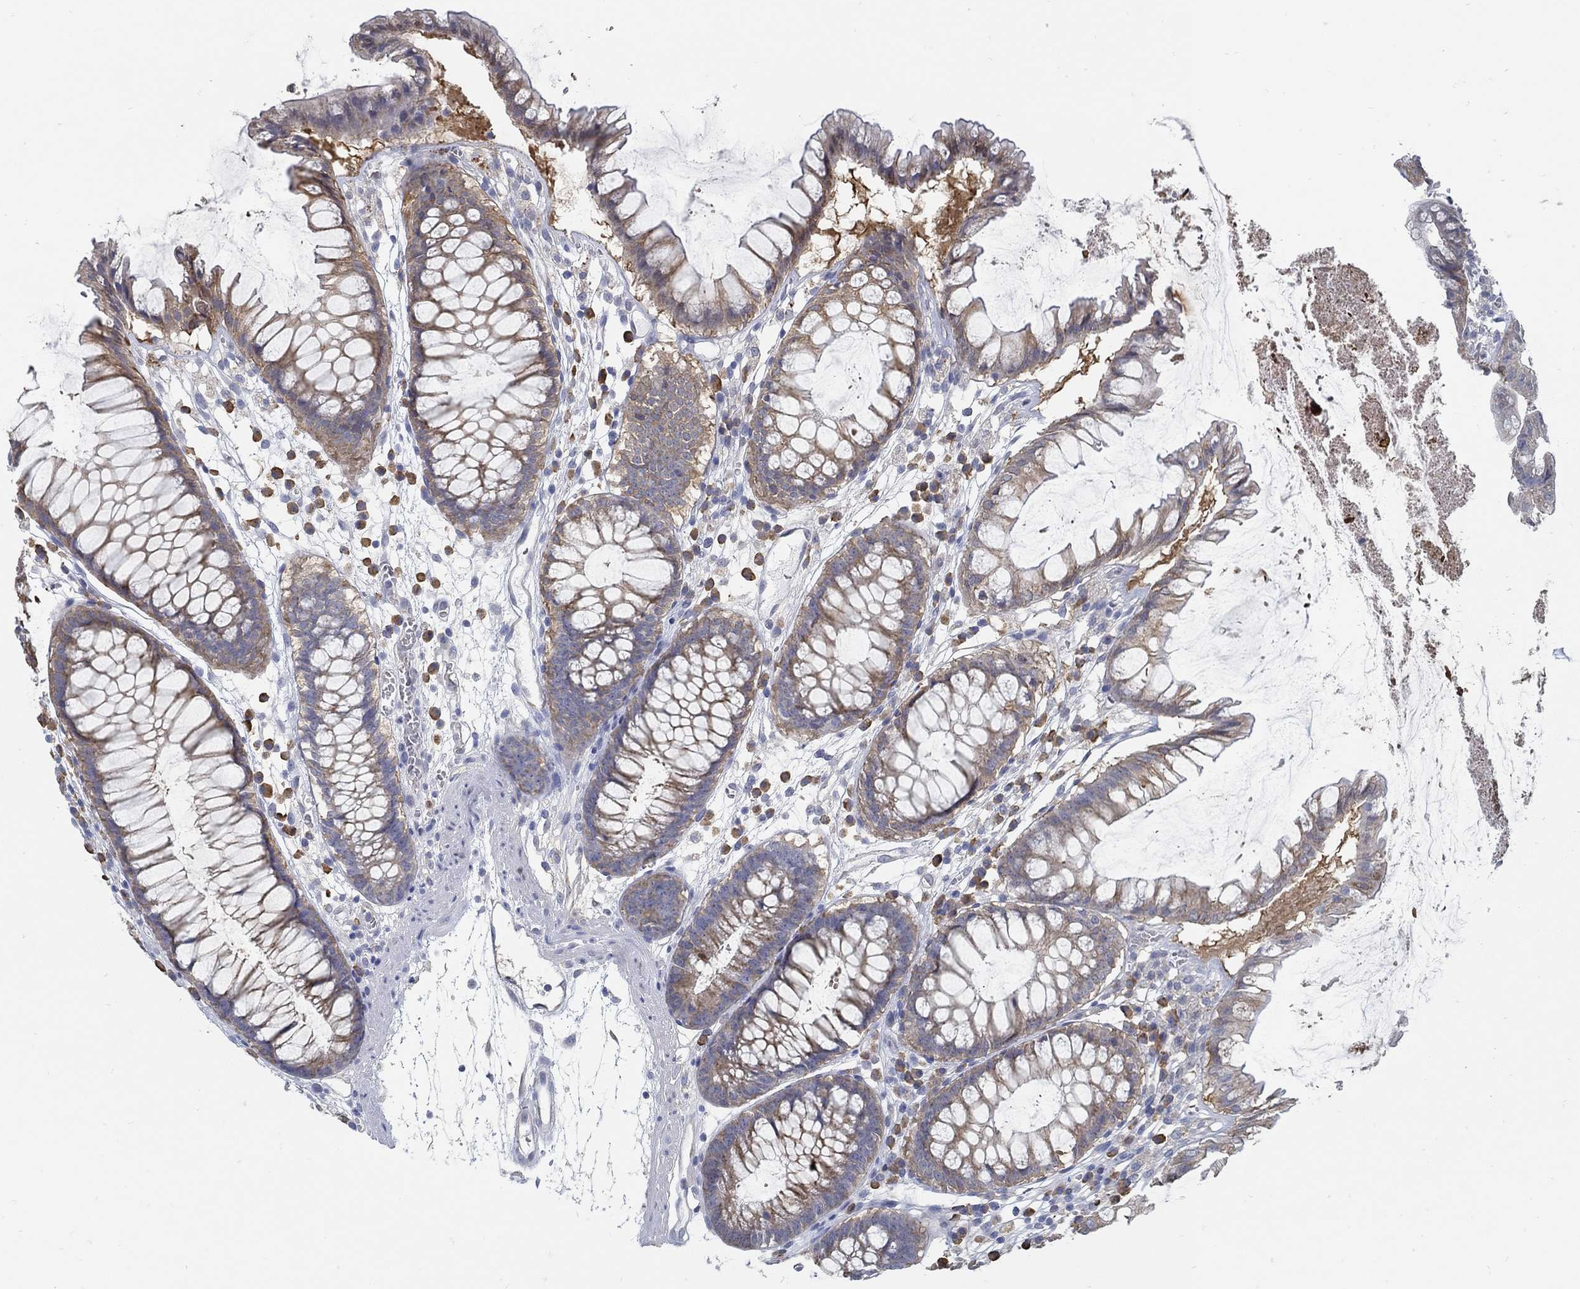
{"staining": {"intensity": "negative", "quantity": "none", "location": "none"}, "tissue": "colon", "cell_type": "Endothelial cells", "image_type": "normal", "snomed": [{"axis": "morphology", "description": "Normal tissue, NOS"}, {"axis": "morphology", "description": "Adenocarcinoma, NOS"}, {"axis": "topography", "description": "Colon"}], "caption": "Immunohistochemical staining of unremarkable human colon exhibits no significant staining in endothelial cells.", "gene": "PCDH11X", "patient": {"sex": "male", "age": 65}}